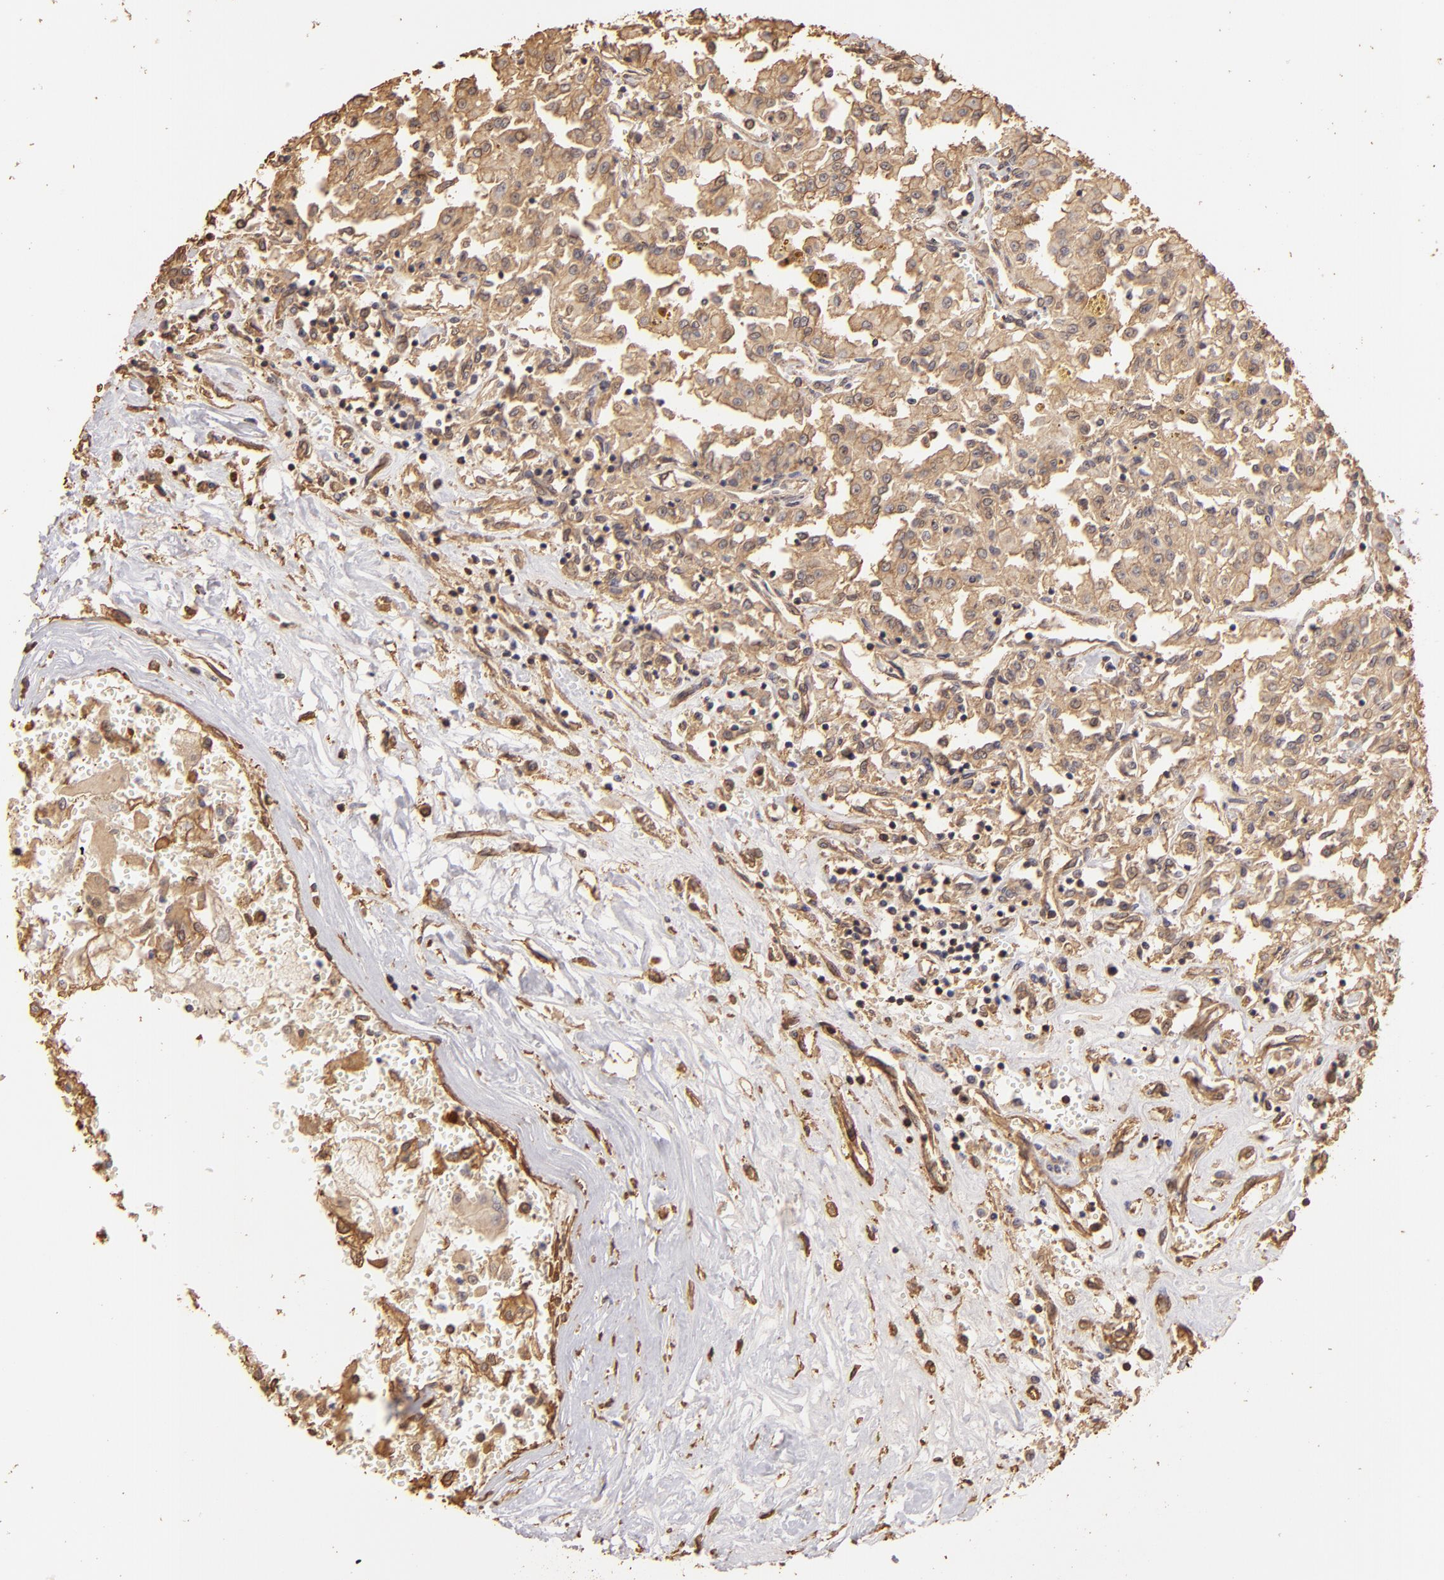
{"staining": {"intensity": "weak", "quantity": ">75%", "location": "cytoplasmic/membranous"}, "tissue": "renal cancer", "cell_type": "Tumor cells", "image_type": "cancer", "snomed": [{"axis": "morphology", "description": "Adenocarcinoma, NOS"}, {"axis": "topography", "description": "Kidney"}], "caption": "The image displays a brown stain indicating the presence of a protein in the cytoplasmic/membranous of tumor cells in renal cancer.", "gene": "HSPB6", "patient": {"sex": "male", "age": 78}}